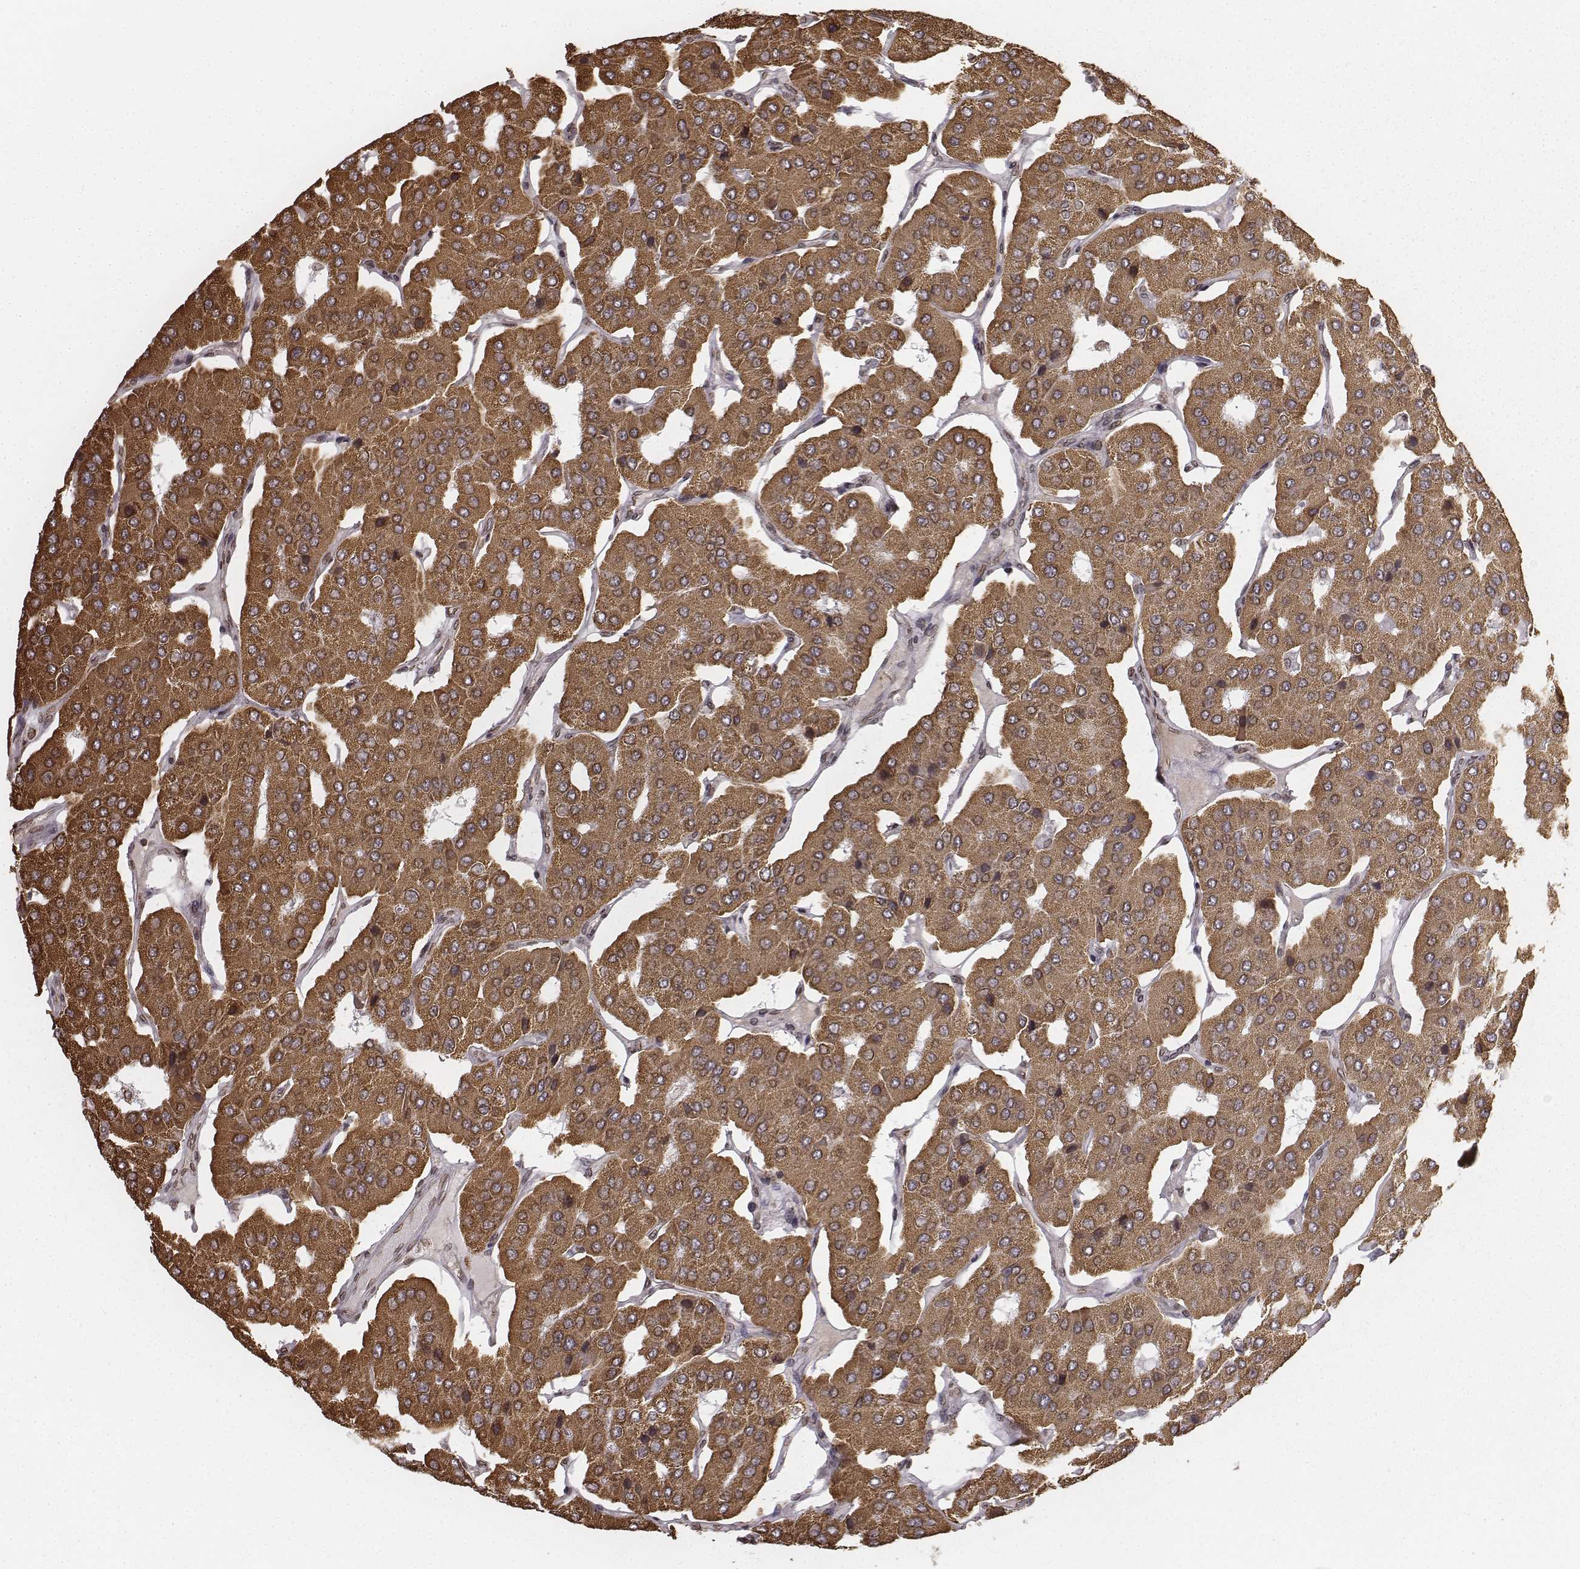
{"staining": {"intensity": "moderate", "quantity": ">75%", "location": "cytoplasmic/membranous"}, "tissue": "parathyroid gland", "cell_type": "Glandular cells", "image_type": "normal", "snomed": [{"axis": "morphology", "description": "Normal tissue, NOS"}, {"axis": "morphology", "description": "Adenoma, NOS"}, {"axis": "topography", "description": "Parathyroid gland"}], "caption": "Moderate cytoplasmic/membranous expression is seen in approximately >75% of glandular cells in unremarkable parathyroid gland. The staining was performed using DAB (3,3'-diaminobenzidine), with brown indicating positive protein expression. Nuclei are stained blue with hematoxylin.", "gene": "ACOT2", "patient": {"sex": "female", "age": 86}}